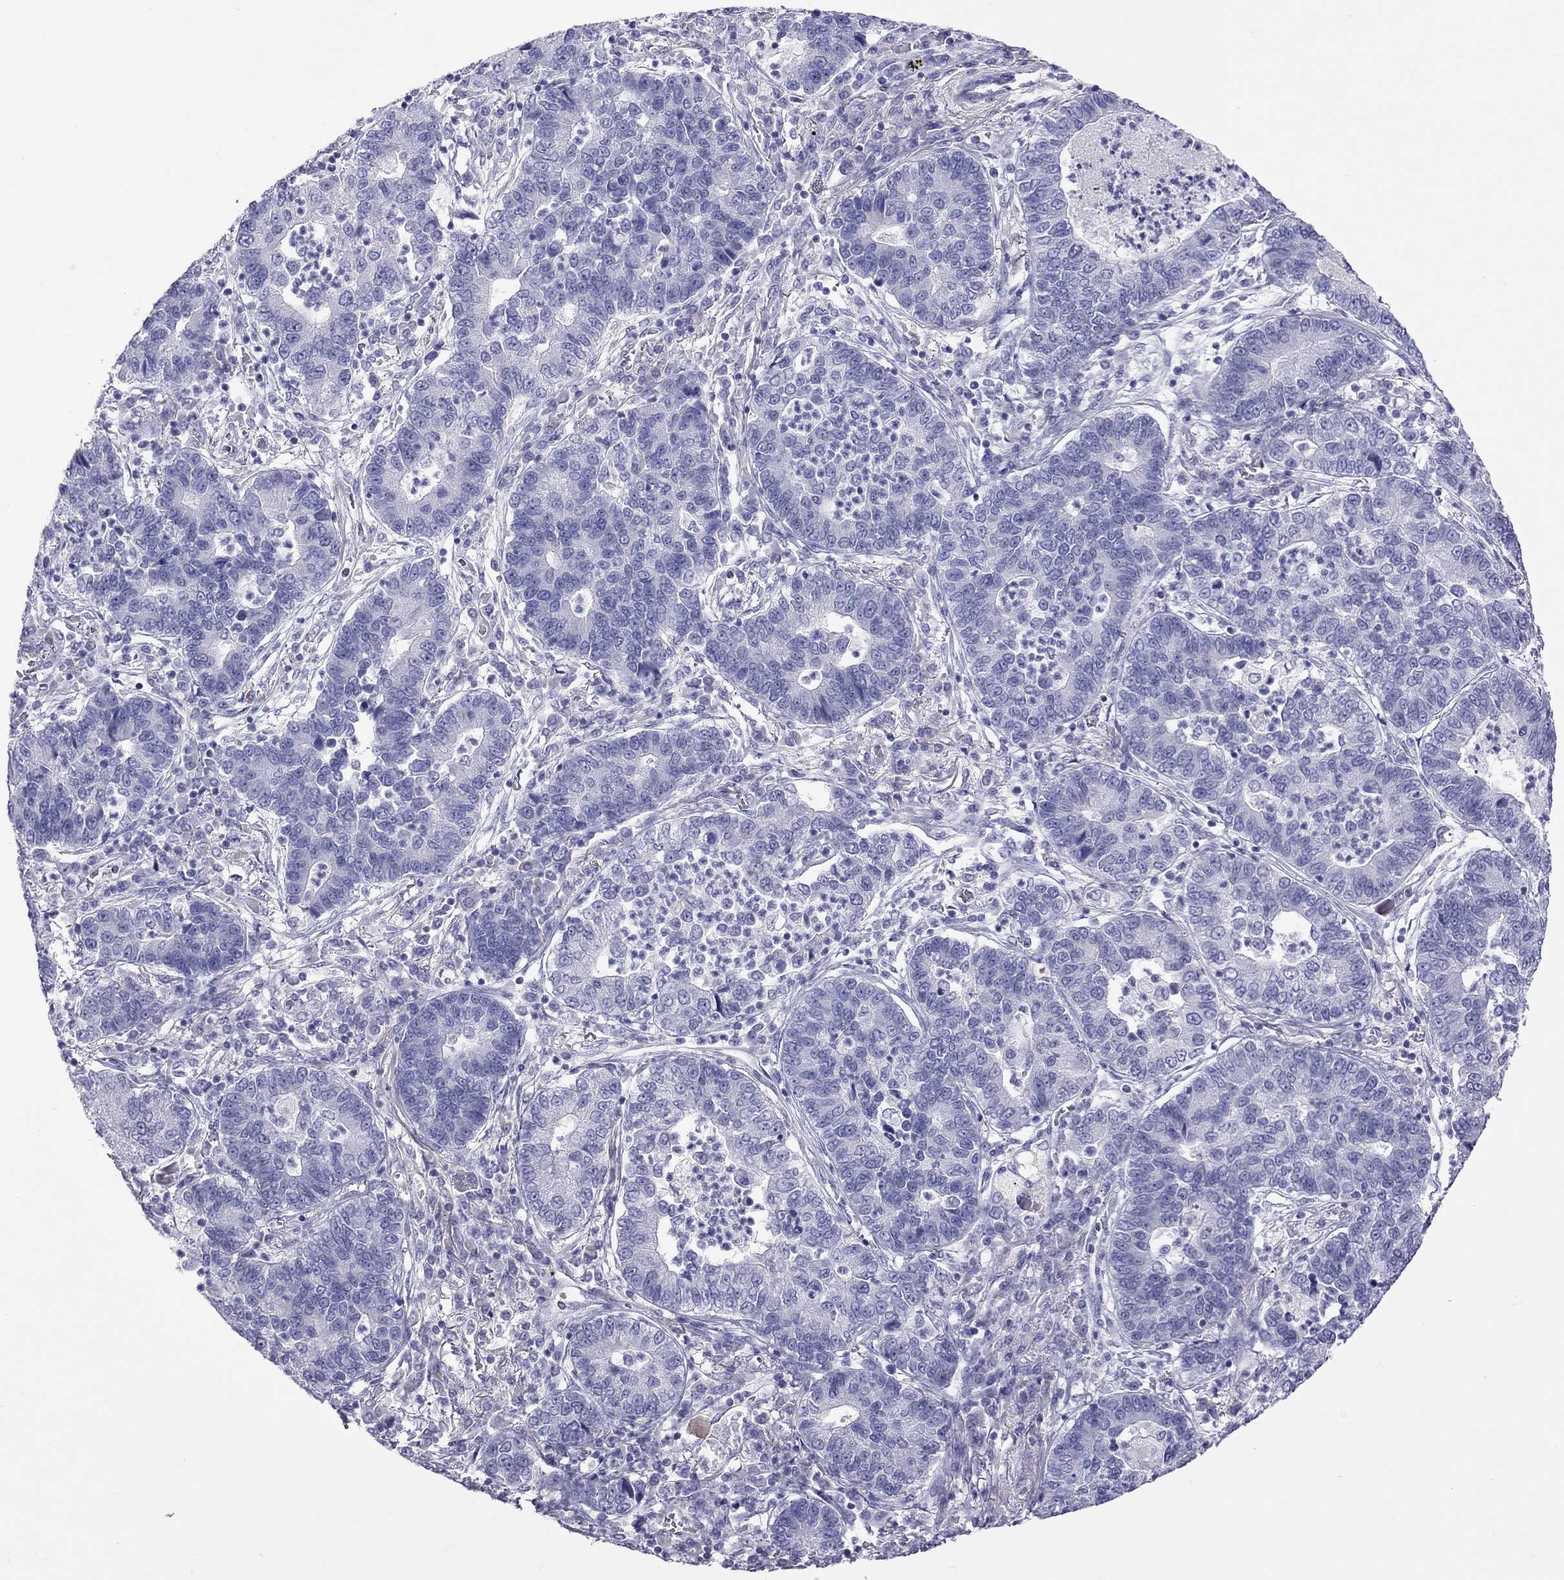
{"staining": {"intensity": "negative", "quantity": "none", "location": "none"}, "tissue": "lung cancer", "cell_type": "Tumor cells", "image_type": "cancer", "snomed": [{"axis": "morphology", "description": "Adenocarcinoma, NOS"}, {"axis": "topography", "description": "Lung"}], "caption": "Tumor cells are negative for brown protein staining in adenocarcinoma (lung). (Brightfield microscopy of DAB (3,3'-diaminobenzidine) IHC at high magnification).", "gene": "STAG3", "patient": {"sex": "female", "age": 57}}